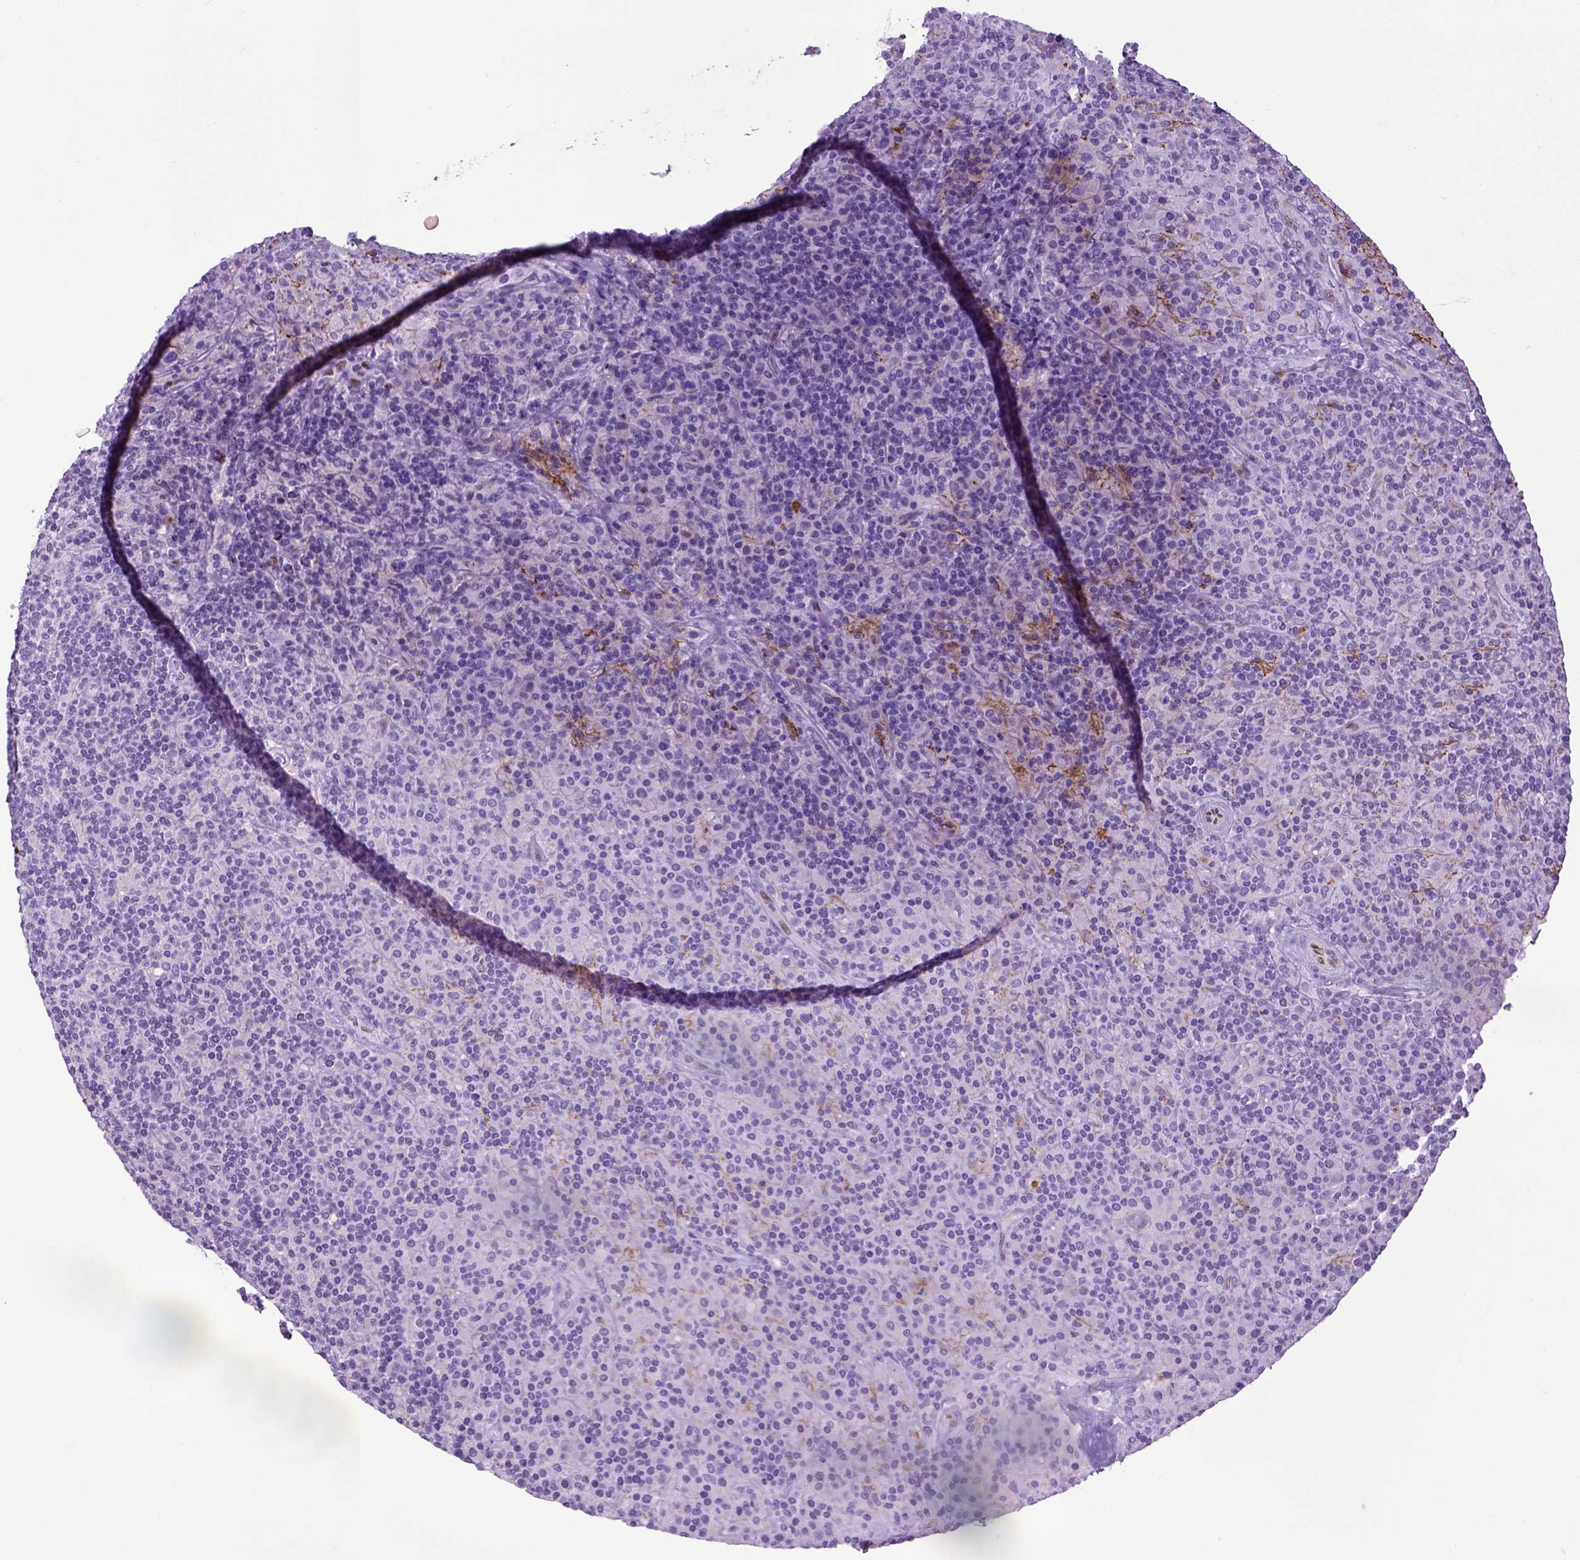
{"staining": {"intensity": "negative", "quantity": "none", "location": "none"}, "tissue": "lymphoma", "cell_type": "Tumor cells", "image_type": "cancer", "snomed": [{"axis": "morphology", "description": "Hodgkin's disease, NOS"}, {"axis": "topography", "description": "Lymph node"}], "caption": "There is no significant expression in tumor cells of lymphoma. The staining was performed using DAB (3,3'-diaminobenzidine) to visualize the protein expression in brown, while the nuclei were stained in blue with hematoxylin (Magnification: 20x).", "gene": "ADAMTS8", "patient": {"sex": "male", "age": 70}}